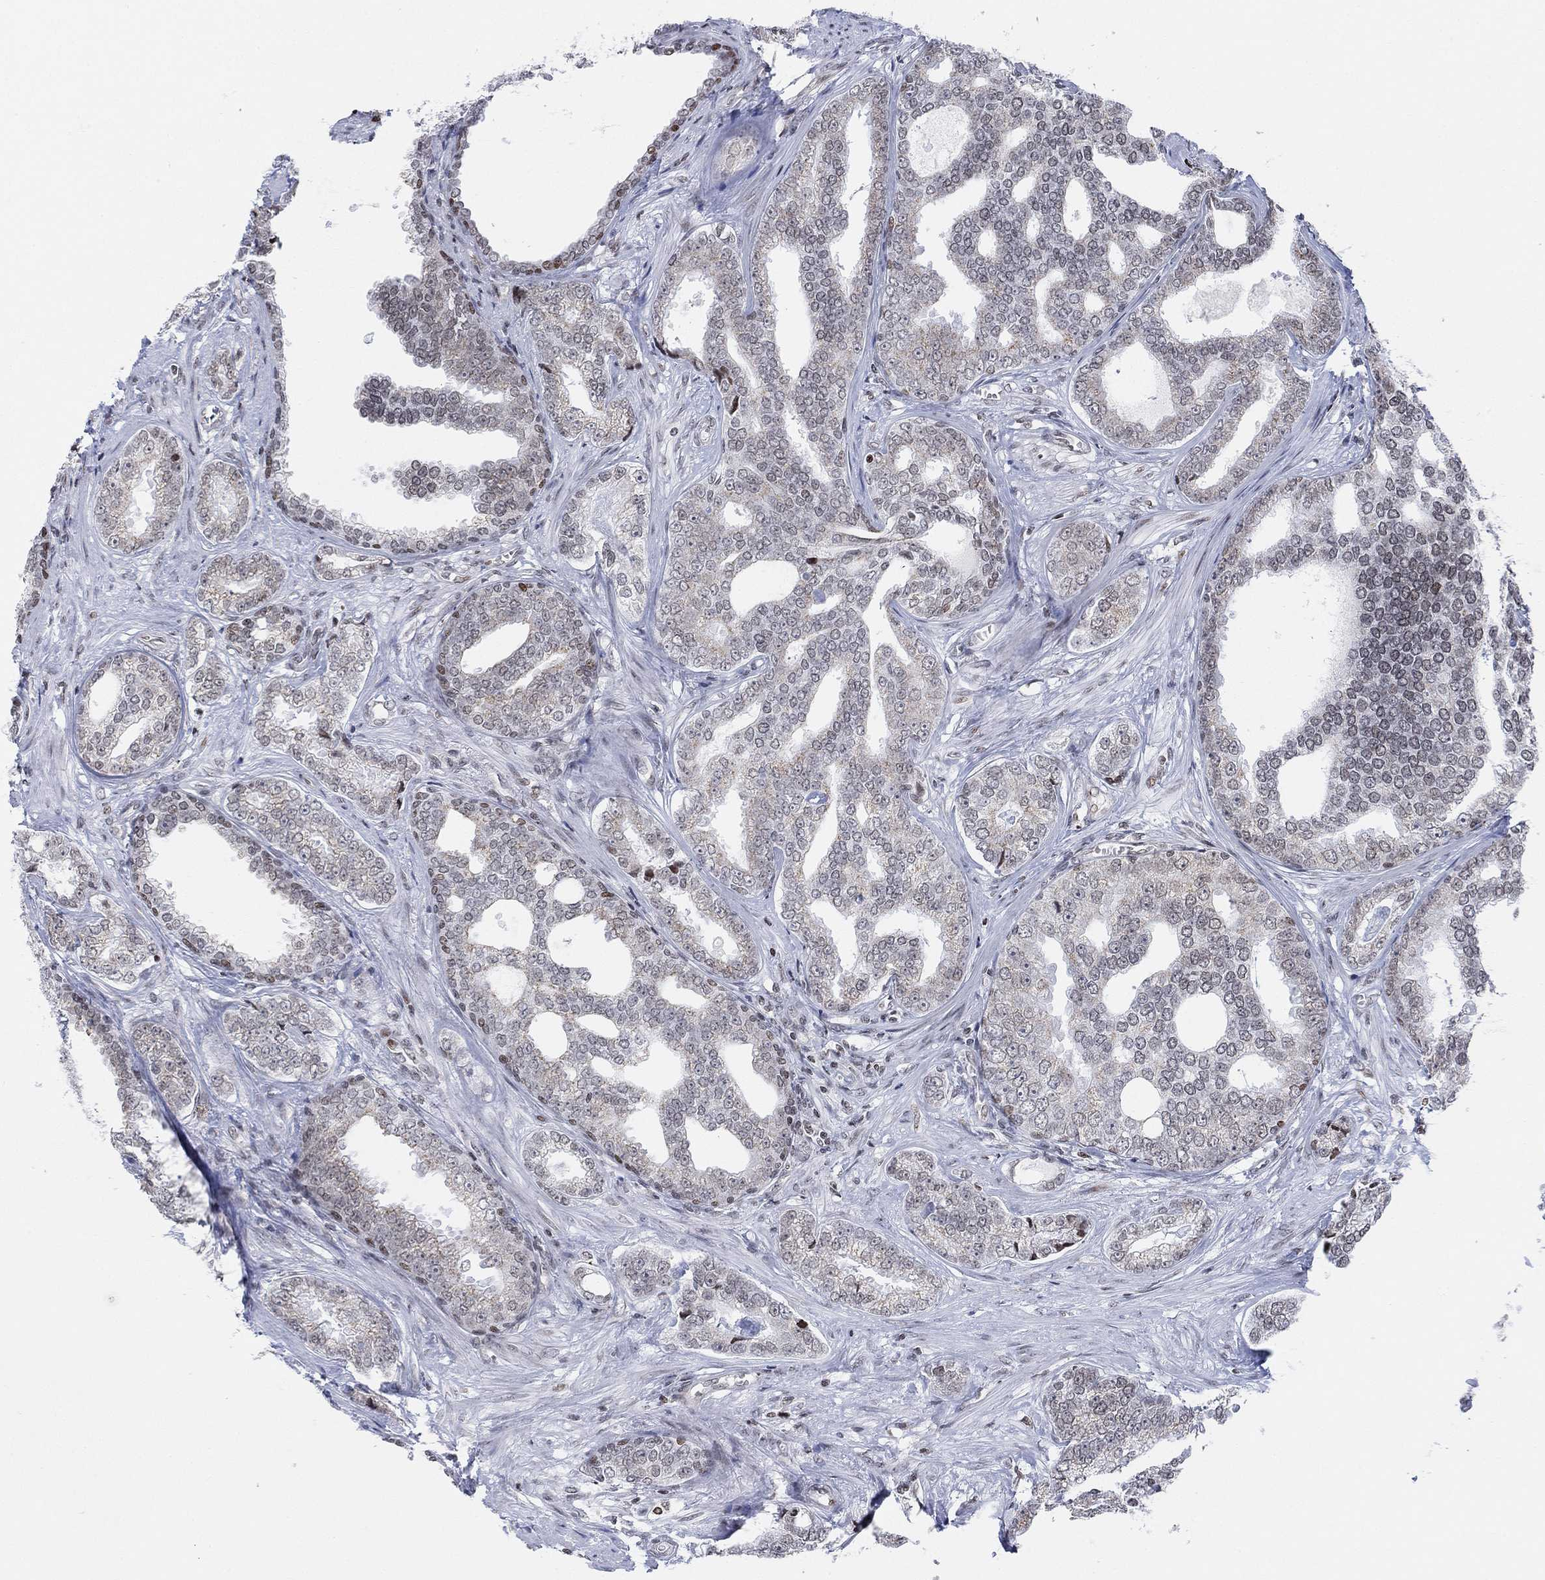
{"staining": {"intensity": "weak", "quantity": "<25%", "location": "nuclear"}, "tissue": "prostate cancer", "cell_type": "Tumor cells", "image_type": "cancer", "snomed": [{"axis": "morphology", "description": "Adenocarcinoma, NOS"}, {"axis": "topography", "description": "Prostate"}], "caption": "Adenocarcinoma (prostate) was stained to show a protein in brown. There is no significant expression in tumor cells.", "gene": "ABHD14A", "patient": {"sex": "male", "age": 67}}